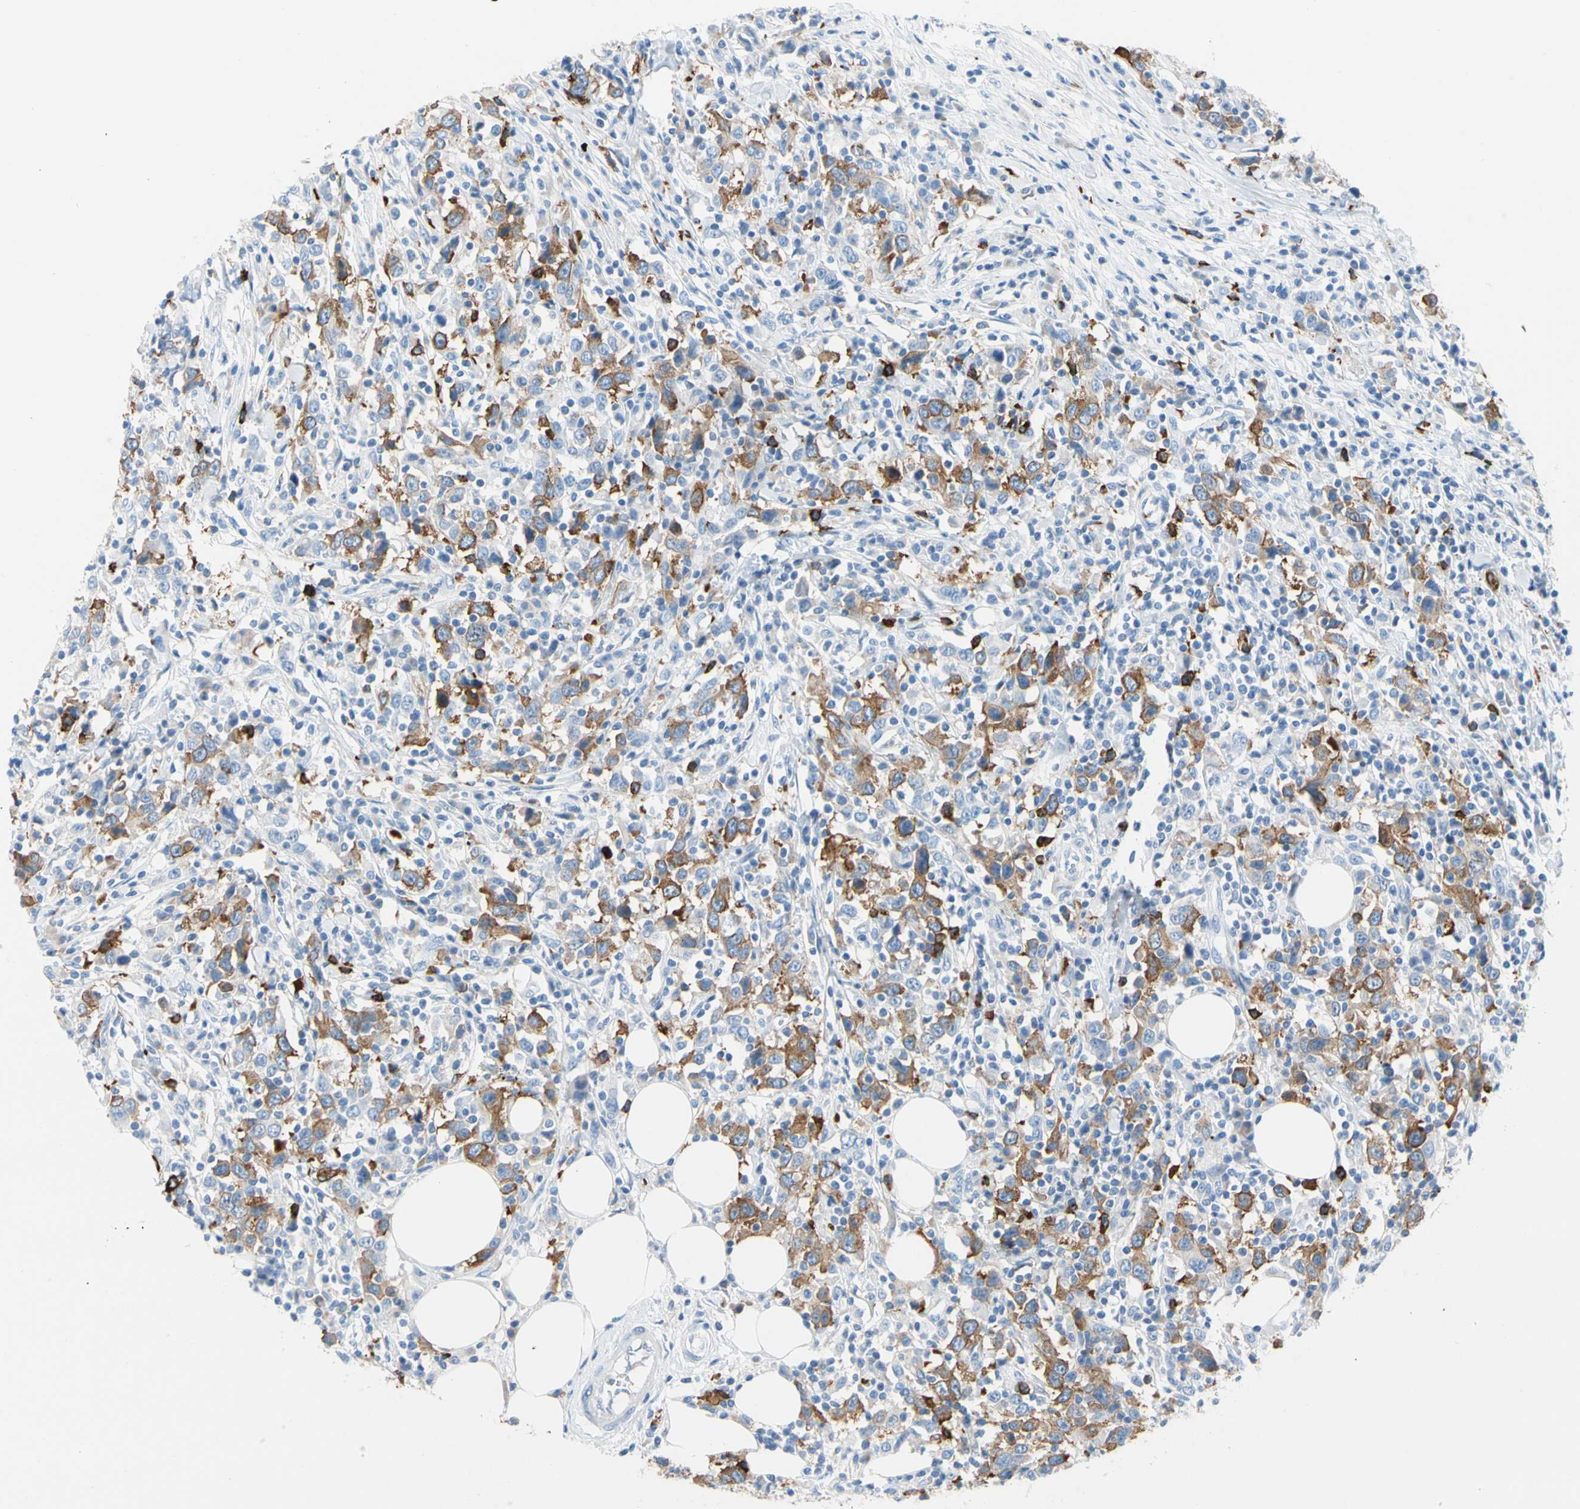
{"staining": {"intensity": "moderate", "quantity": "25%-75%", "location": "cytoplasmic/membranous"}, "tissue": "urothelial cancer", "cell_type": "Tumor cells", "image_type": "cancer", "snomed": [{"axis": "morphology", "description": "Urothelial carcinoma, High grade"}, {"axis": "topography", "description": "Urinary bladder"}], "caption": "Urothelial cancer tissue displays moderate cytoplasmic/membranous staining in approximately 25%-75% of tumor cells, visualized by immunohistochemistry. The protein is shown in brown color, while the nuclei are stained blue.", "gene": "TACC3", "patient": {"sex": "male", "age": 61}}